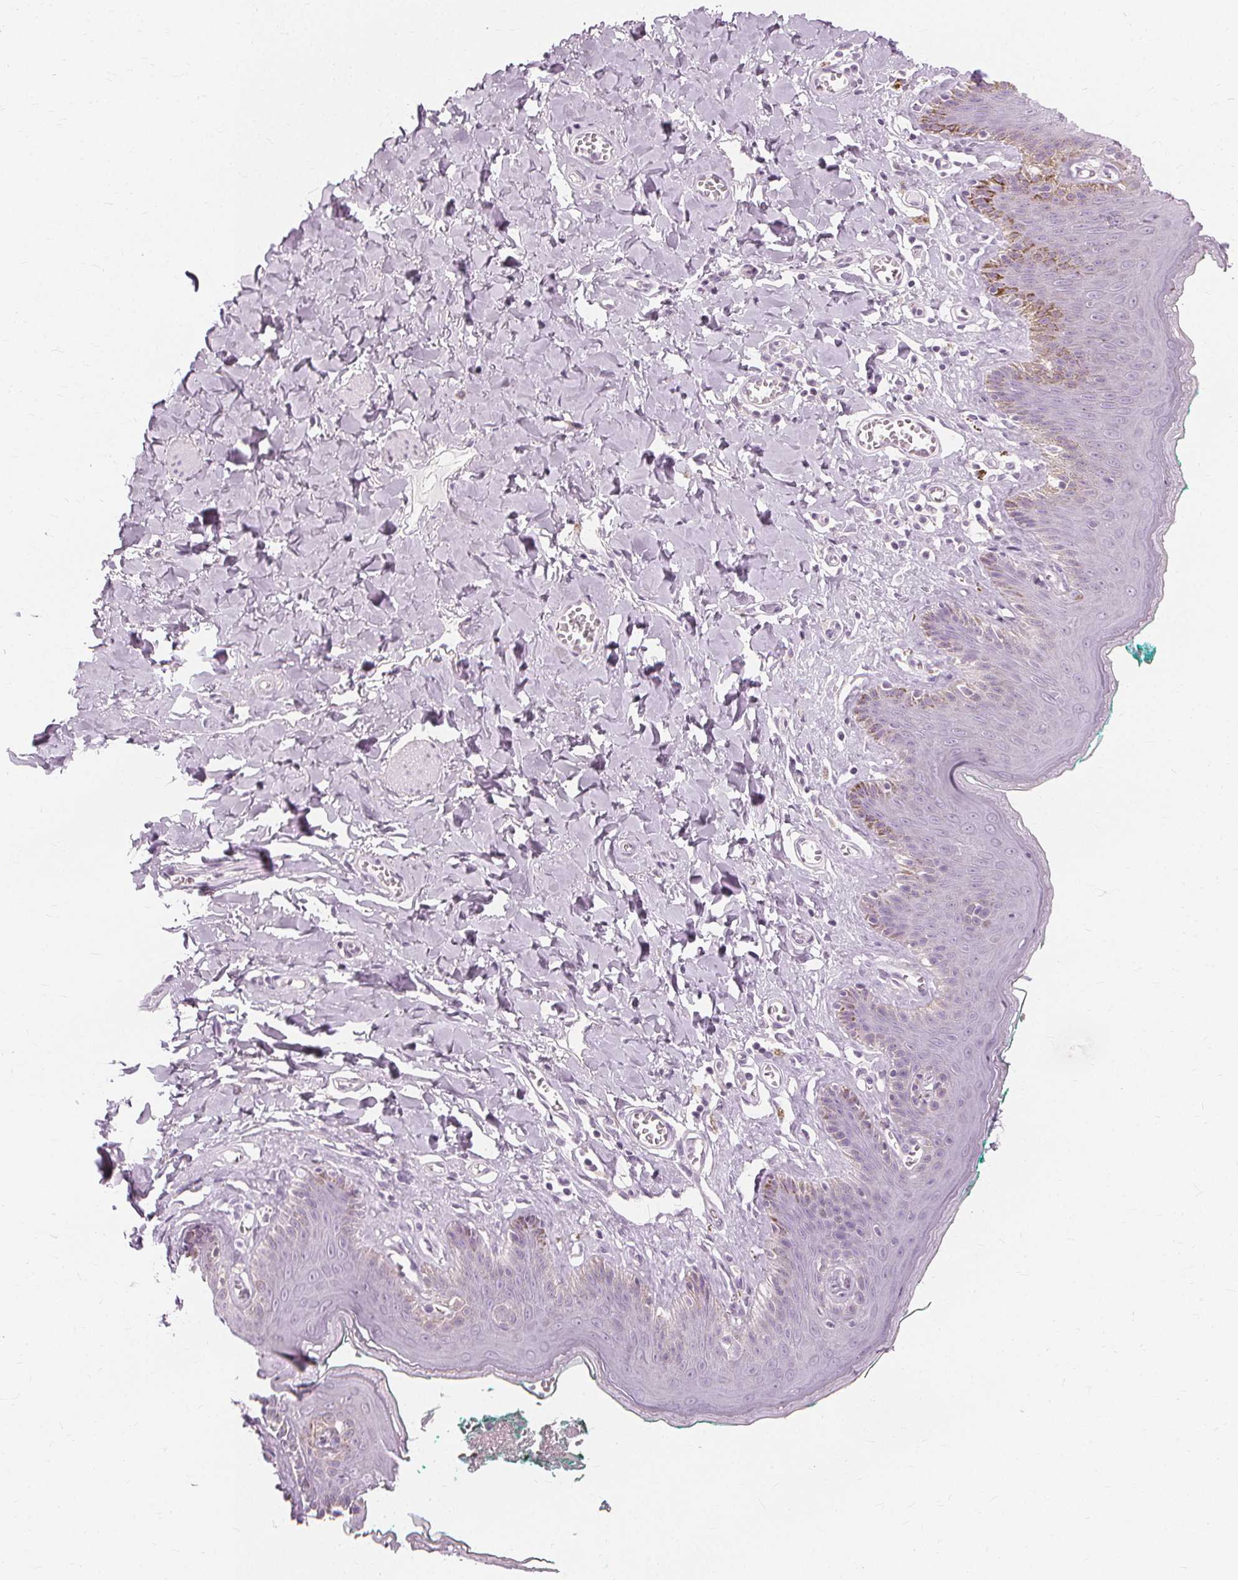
{"staining": {"intensity": "negative", "quantity": "none", "location": "none"}, "tissue": "skin", "cell_type": "Epidermal cells", "image_type": "normal", "snomed": [{"axis": "morphology", "description": "Normal tissue, NOS"}, {"axis": "topography", "description": "Vulva"}, {"axis": "topography", "description": "Peripheral nerve tissue"}], "caption": "Skin stained for a protein using IHC displays no staining epidermal cells.", "gene": "MUC12", "patient": {"sex": "female", "age": 66}}